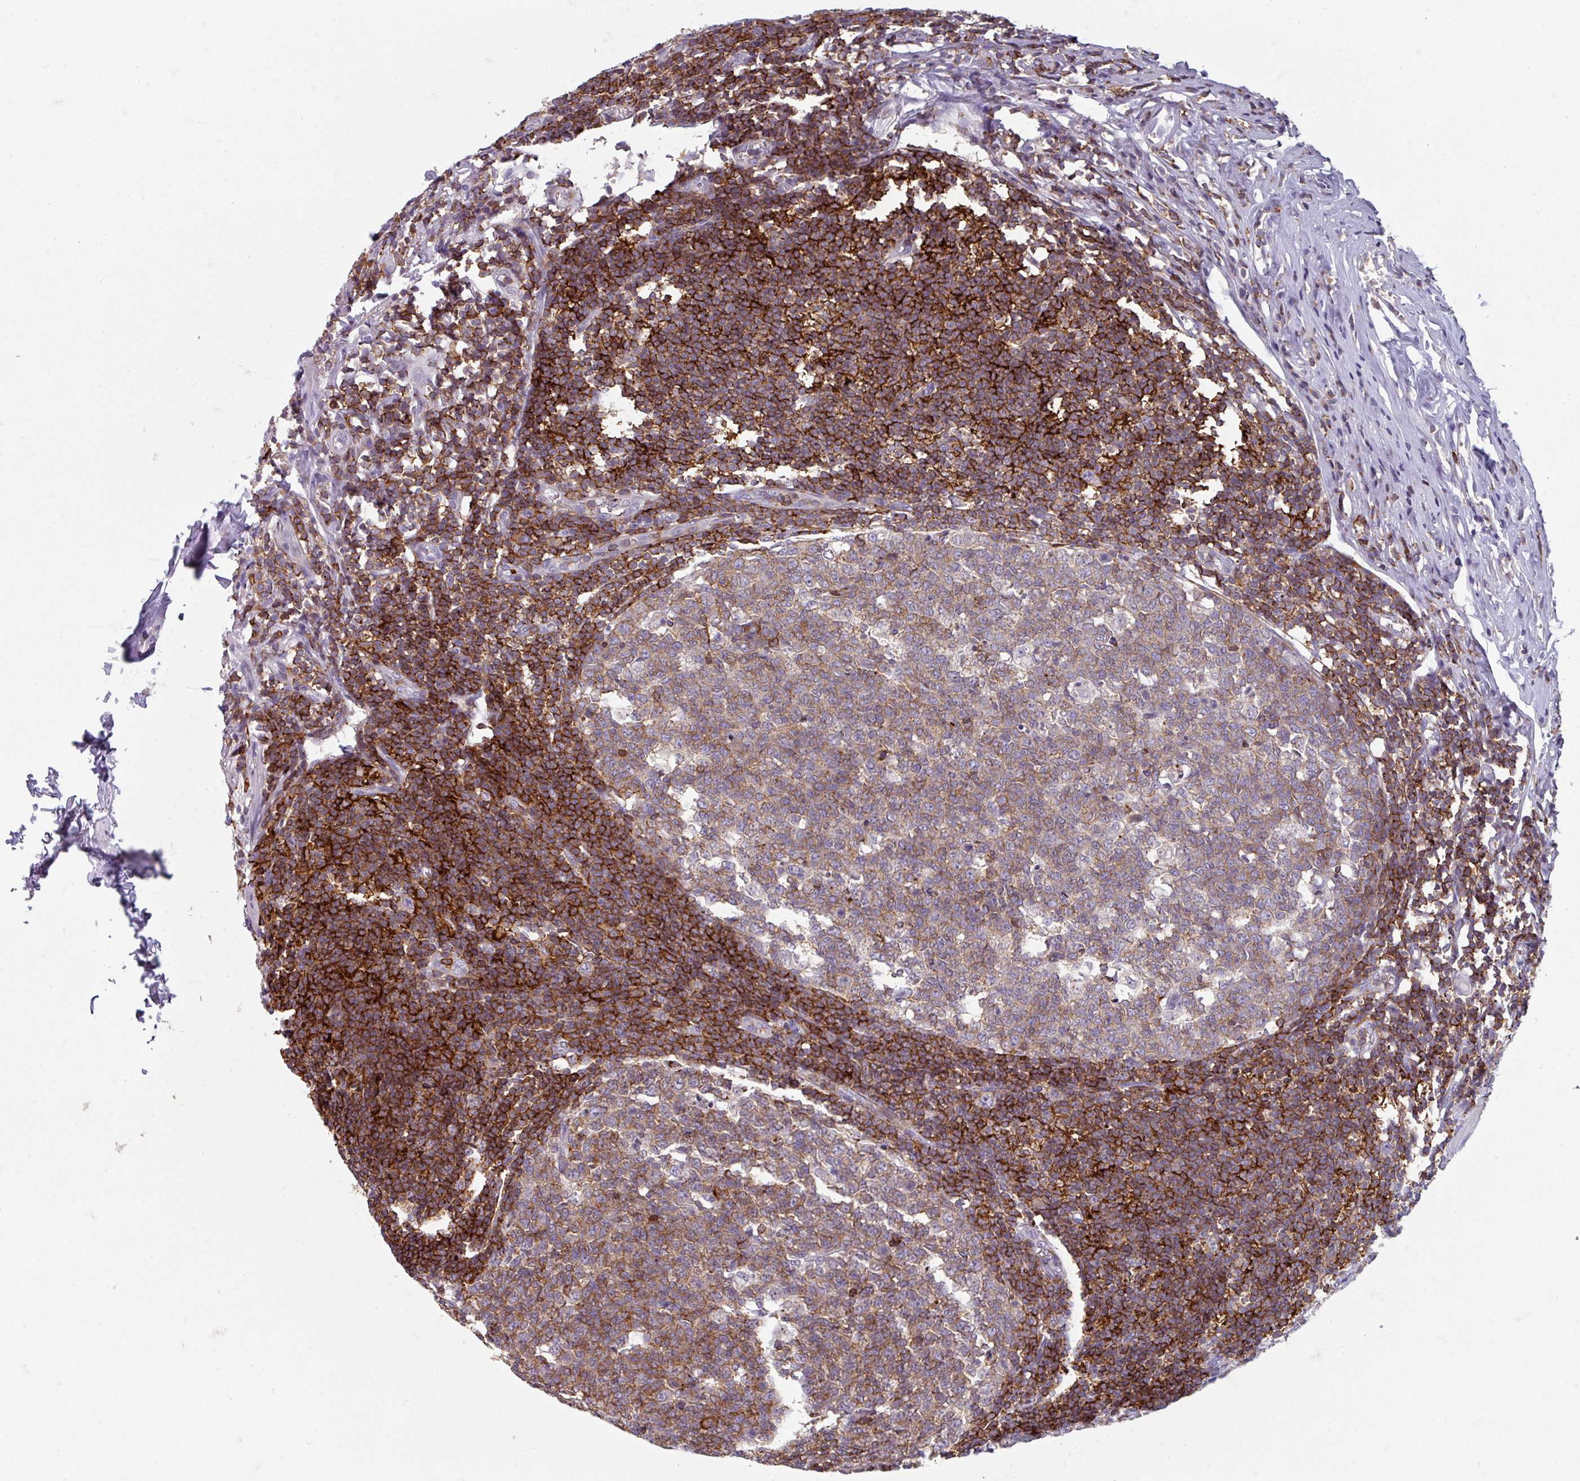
{"staining": {"intensity": "moderate", "quantity": ">75%", "location": "cytoplasmic/membranous"}, "tissue": "appendix", "cell_type": "Glandular cells", "image_type": "normal", "snomed": [{"axis": "morphology", "description": "Normal tissue, NOS"}, {"axis": "topography", "description": "Appendix"}], "caption": "Moderate cytoplasmic/membranous staining for a protein is appreciated in about >75% of glandular cells of unremarkable appendix using IHC.", "gene": "NEDD9", "patient": {"sex": "male", "age": 56}}